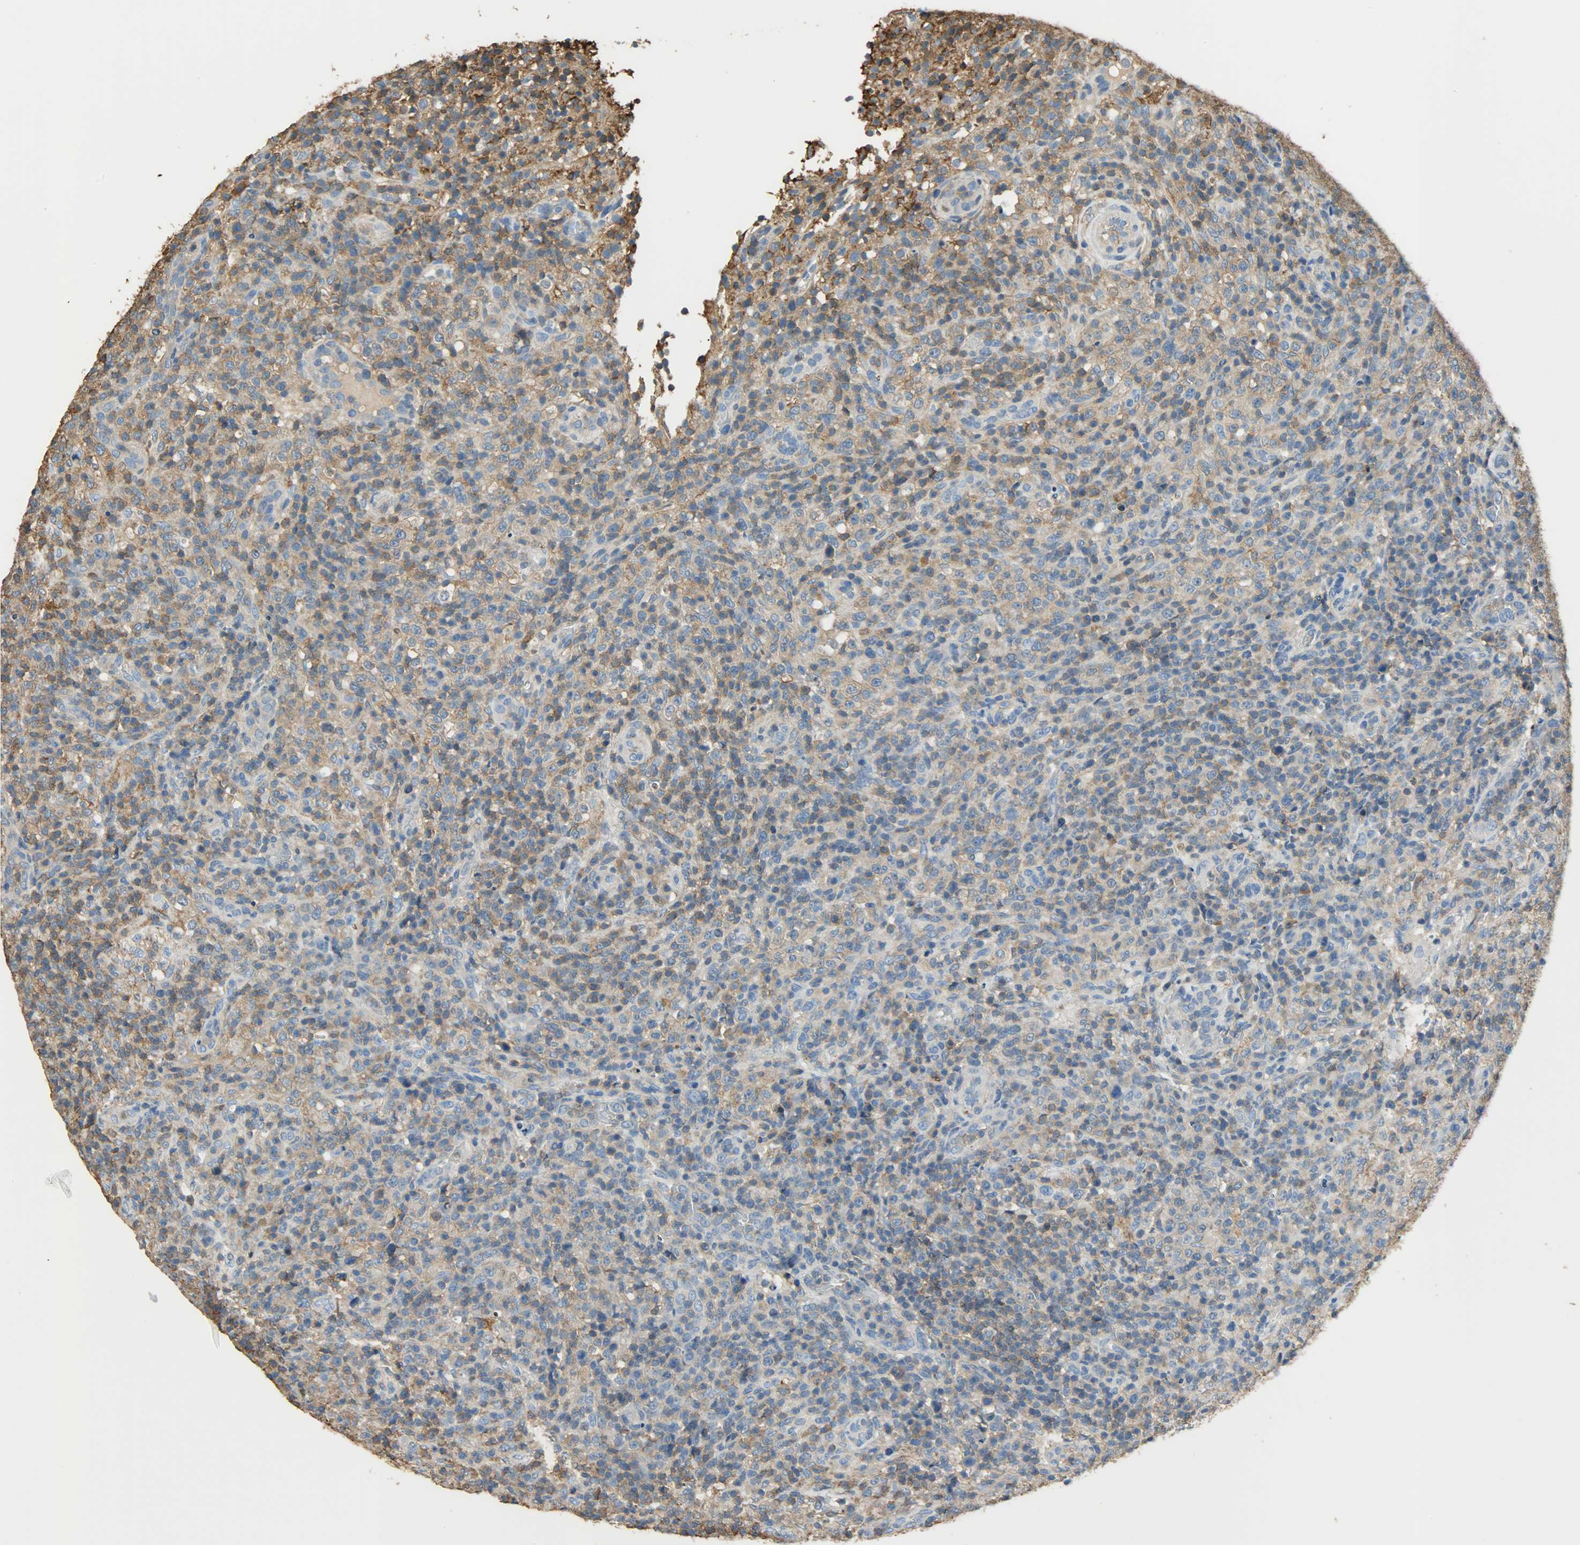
{"staining": {"intensity": "moderate", "quantity": "<25%", "location": "cytoplasmic/membranous"}, "tissue": "lymphoma", "cell_type": "Tumor cells", "image_type": "cancer", "snomed": [{"axis": "morphology", "description": "Malignant lymphoma, non-Hodgkin's type, High grade"}, {"axis": "topography", "description": "Lymph node"}], "caption": "Immunohistochemical staining of human high-grade malignant lymphoma, non-Hodgkin's type exhibits moderate cytoplasmic/membranous protein expression in about <25% of tumor cells. (brown staining indicates protein expression, while blue staining denotes nuclei).", "gene": "ANXA6", "patient": {"sex": "female", "age": 76}}